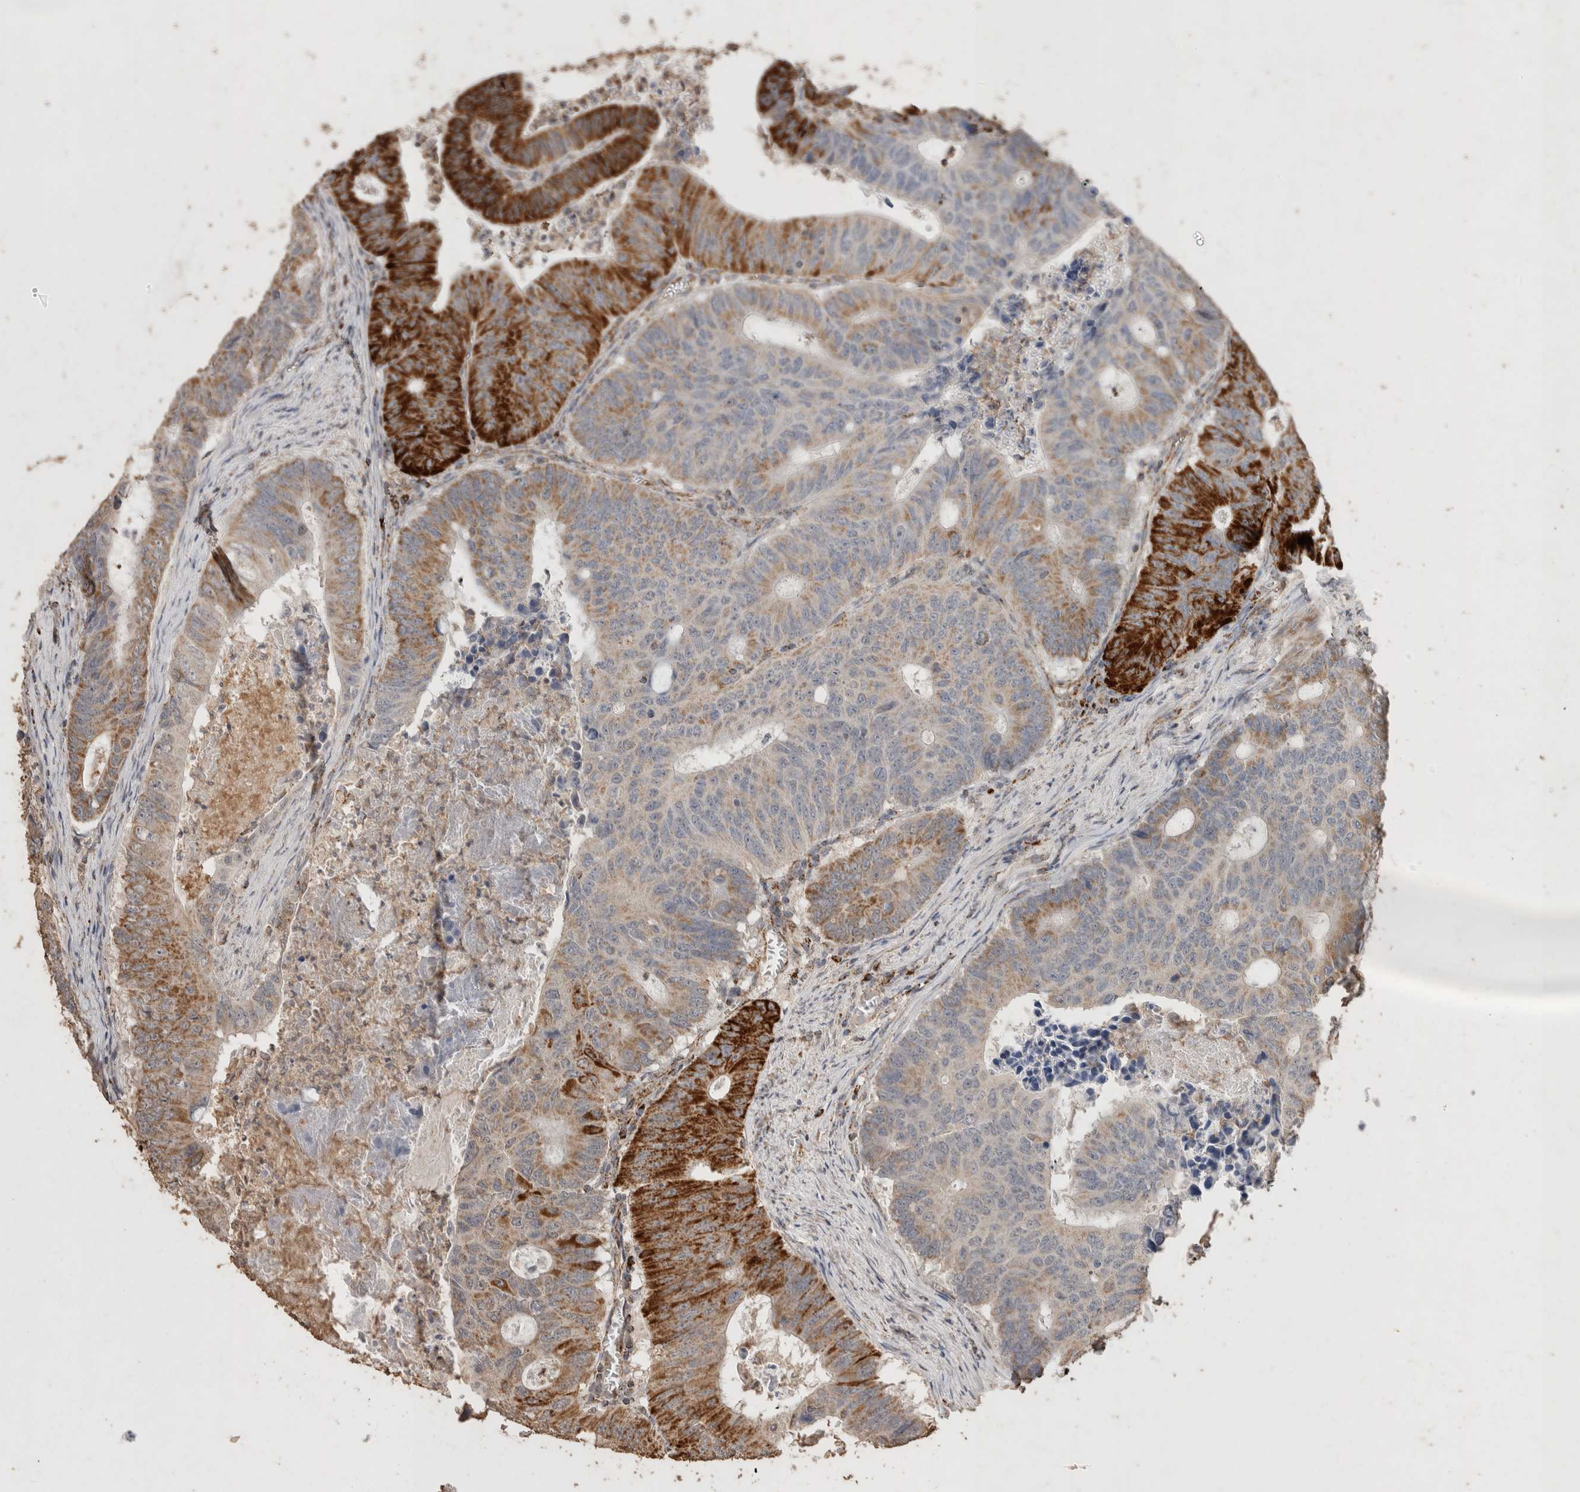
{"staining": {"intensity": "strong", "quantity": "<25%", "location": "cytoplasmic/membranous"}, "tissue": "colorectal cancer", "cell_type": "Tumor cells", "image_type": "cancer", "snomed": [{"axis": "morphology", "description": "Adenocarcinoma, NOS"}, {"axis": "topography", "description": "Colon"}], "caption": "Immunohistochemistry (DAB) staining of colorectal adenocarcinoma shows strong cytoplasmic/membranous protein positivity in approximately <25% of tumor cells.", "gene": "ACADM", "patient": {"sex": "male", "age": 87}}